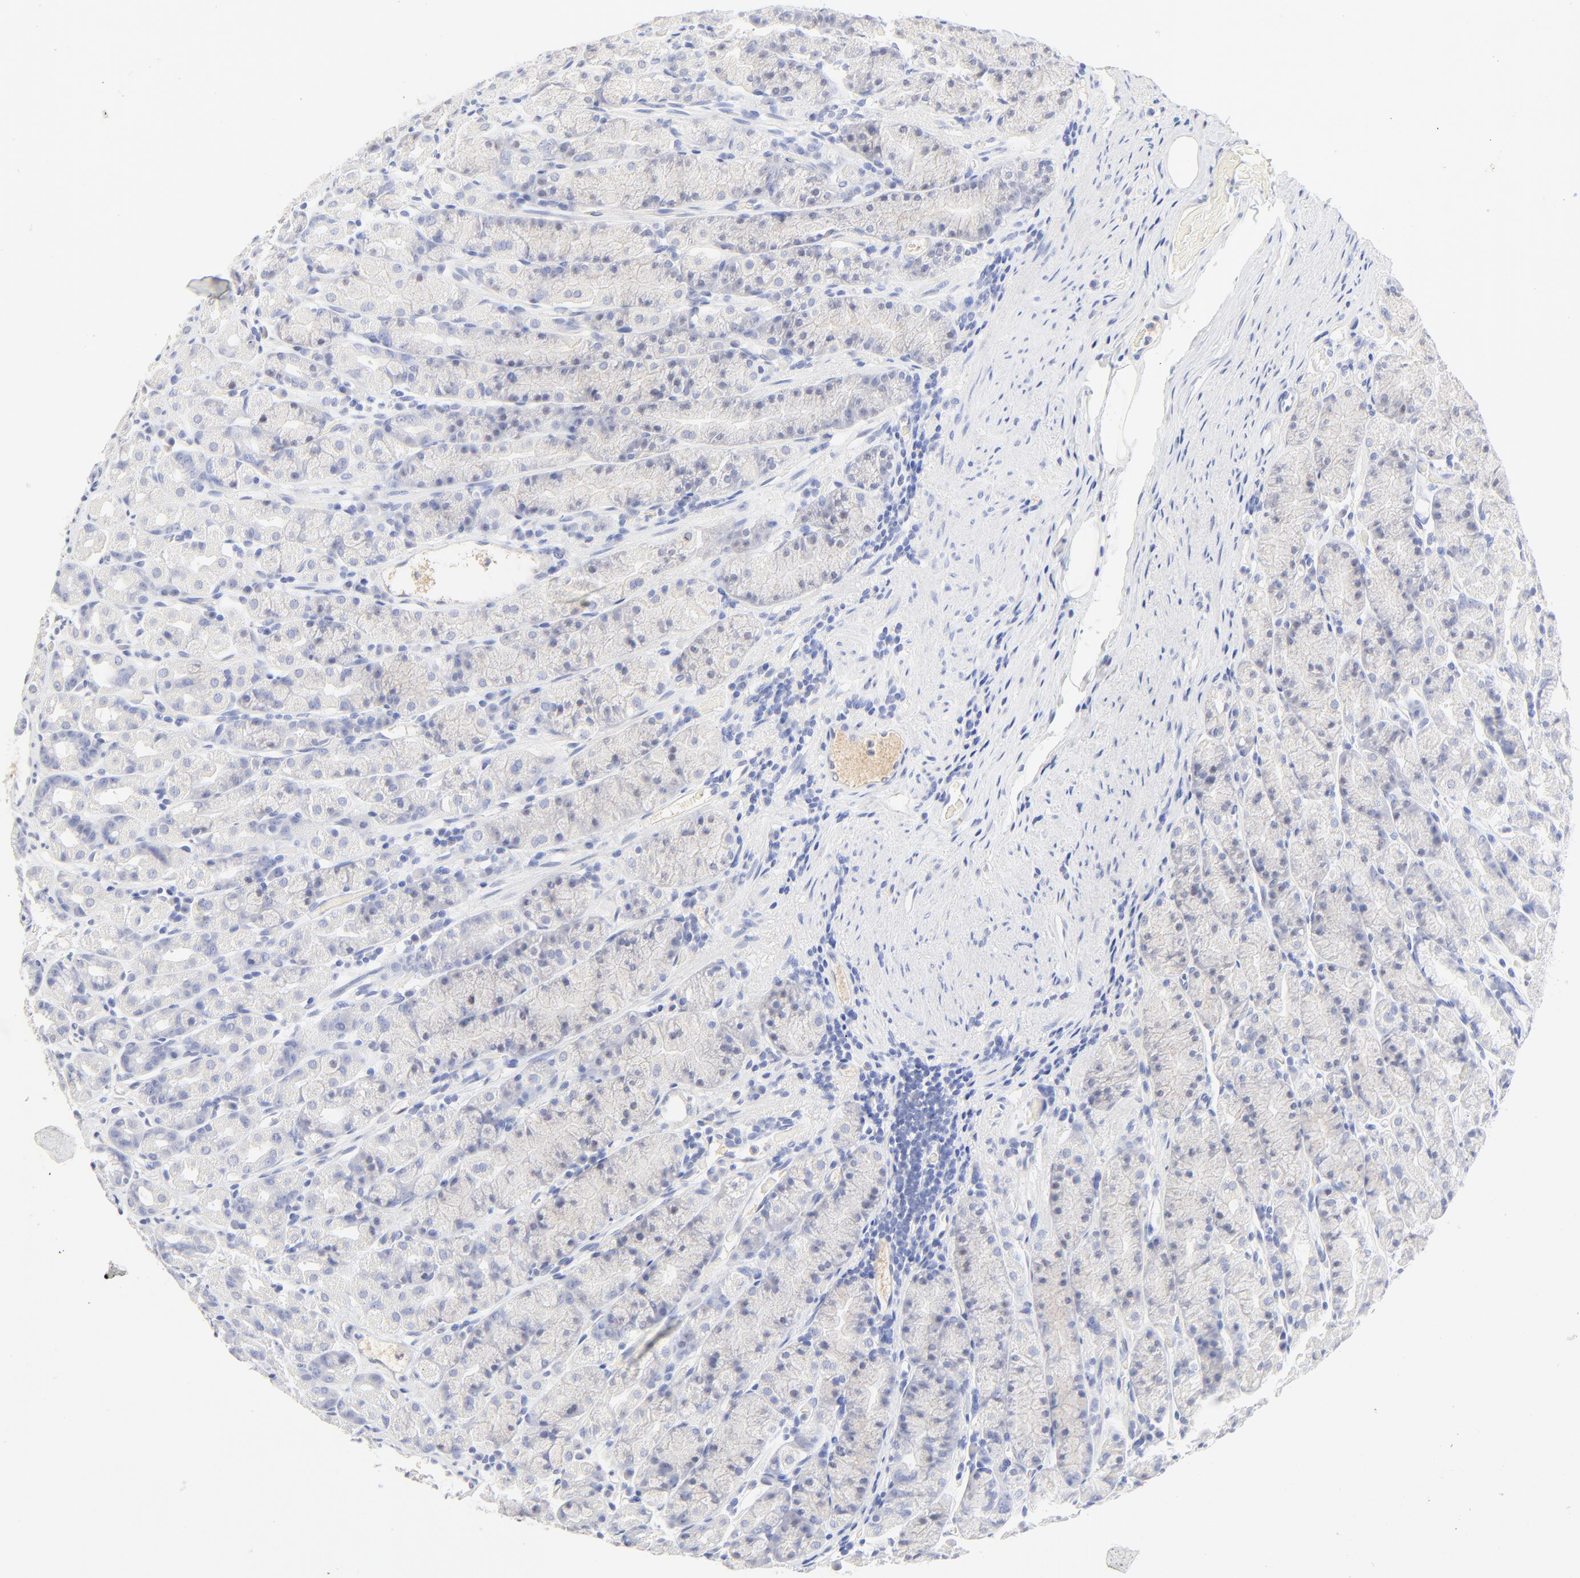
{"staining": {"intensity": "negative", "quantity": "none", "location": "none"}, "tissue": "stomach", "cell_type": "Glandular cells", "image_type": "normal", "snomed": [{"axis": "morphology", "description": "Normal tissue, NOS"}, {"axis": "topography", "description": "Stomach, upper"}], "caption": "Protein analysis of normal stomach reveals no significant expression in glandular cells.", "gene": "SULT4A1", "patient": {"sex": "male", "age": 68}}